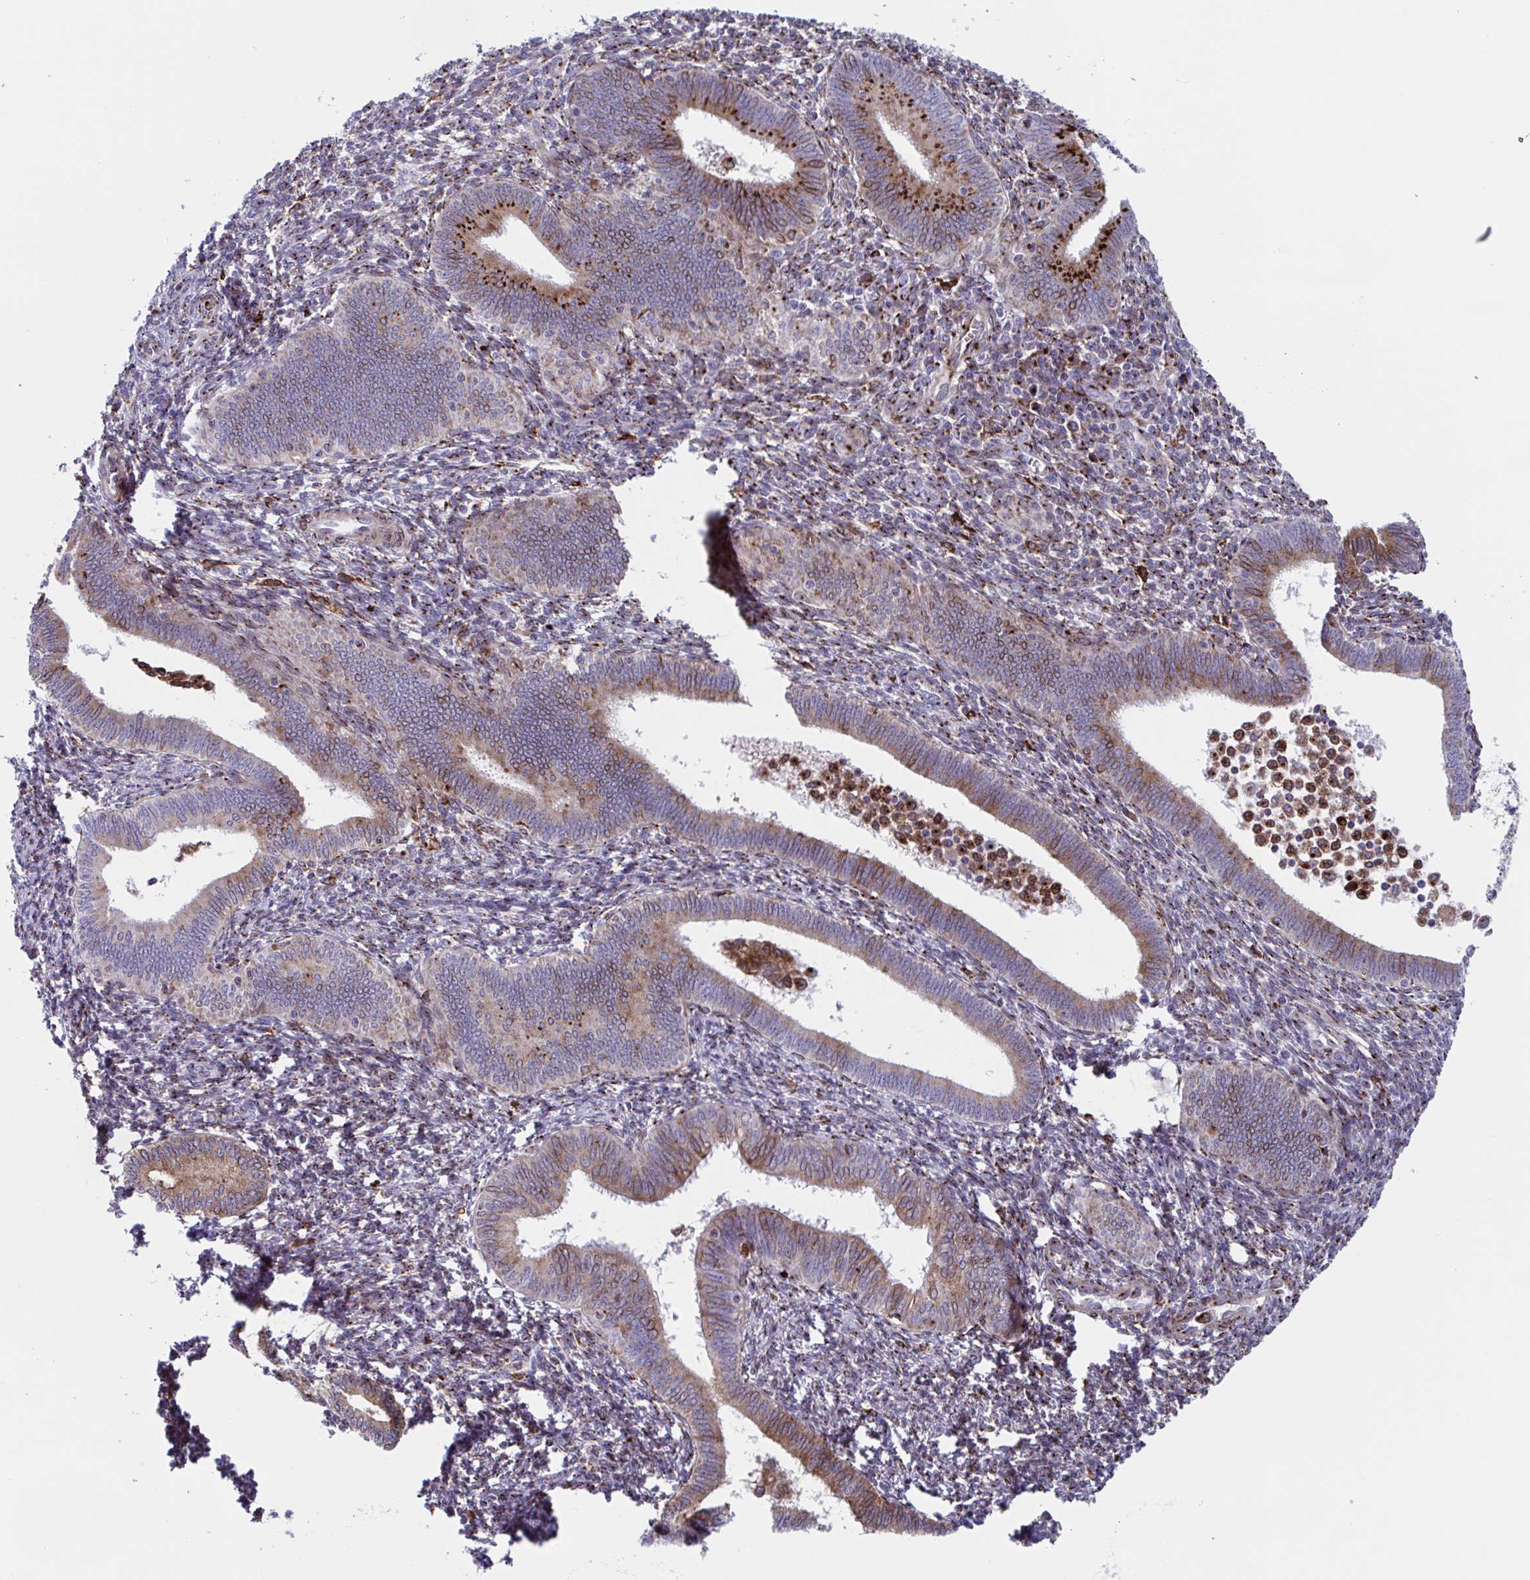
{"staining": {"intensity": "strong", "quantity": "25%-75%", "location": "cytoplasmic/membranous"}, "tissue": "endometrium", "cell_type": "Cells in endometrial stroma", "image_type": "normal", "snomed": [{"axis": "morphology", "description": "Normal tissue, NOS"}, {"axis": "topography", "description": "Endometrium"}], "caption": "Protein expression by IHC shows strong cytoplasmic/membranous positivity in approximately 25%-75% of cells in endometrial stroma in unremarkable endometrium.", "gene": "RFK", "patient": {"sex": "female", "age": 41}}